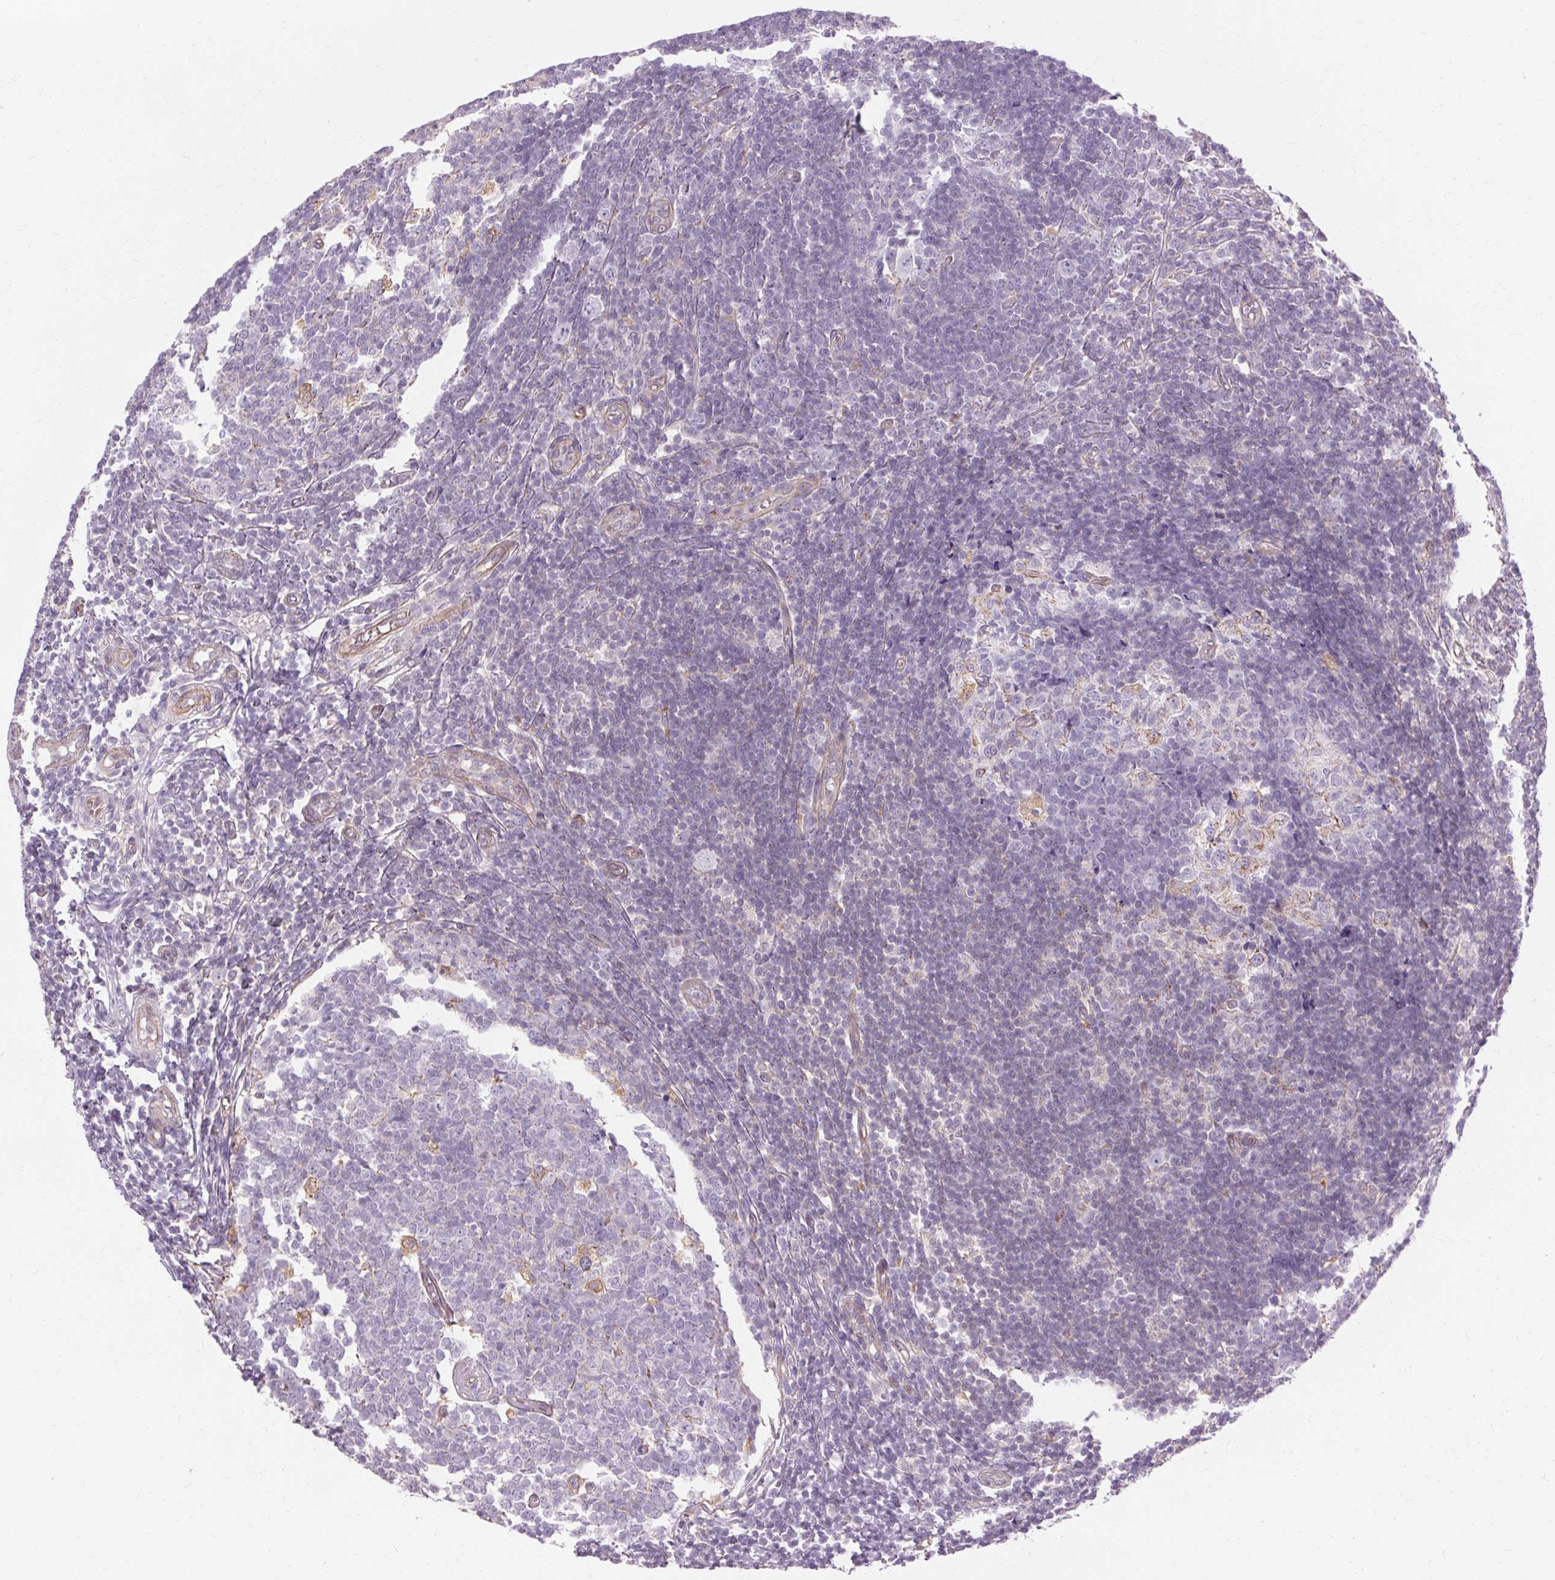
{"staining": {"intensity": "weak", "quantity": "<25%", "location": "cytoplasmic/membranous"}, "tissue": "appendix", "cell_type": "Glandular cells", "image_type": "normal", "snomed": [{"axis": "morphology", "description": "Normal tissue, NOS"}, {"axis": "topography", "description": "Appendix"}], "caption": "Immunohistochemistry (IHC) histopathology image of unremarkable appendix stained for a protein (brown), which exhibits no expression in glandular cells. The staining was performed using DAB to visualize the protein expression in brown, while the nuclei were stained in blue with hematoxylin (Magnification: 20x).", "gene": "TM6SF1", "patient": {"sex": "male", "age": 18}}